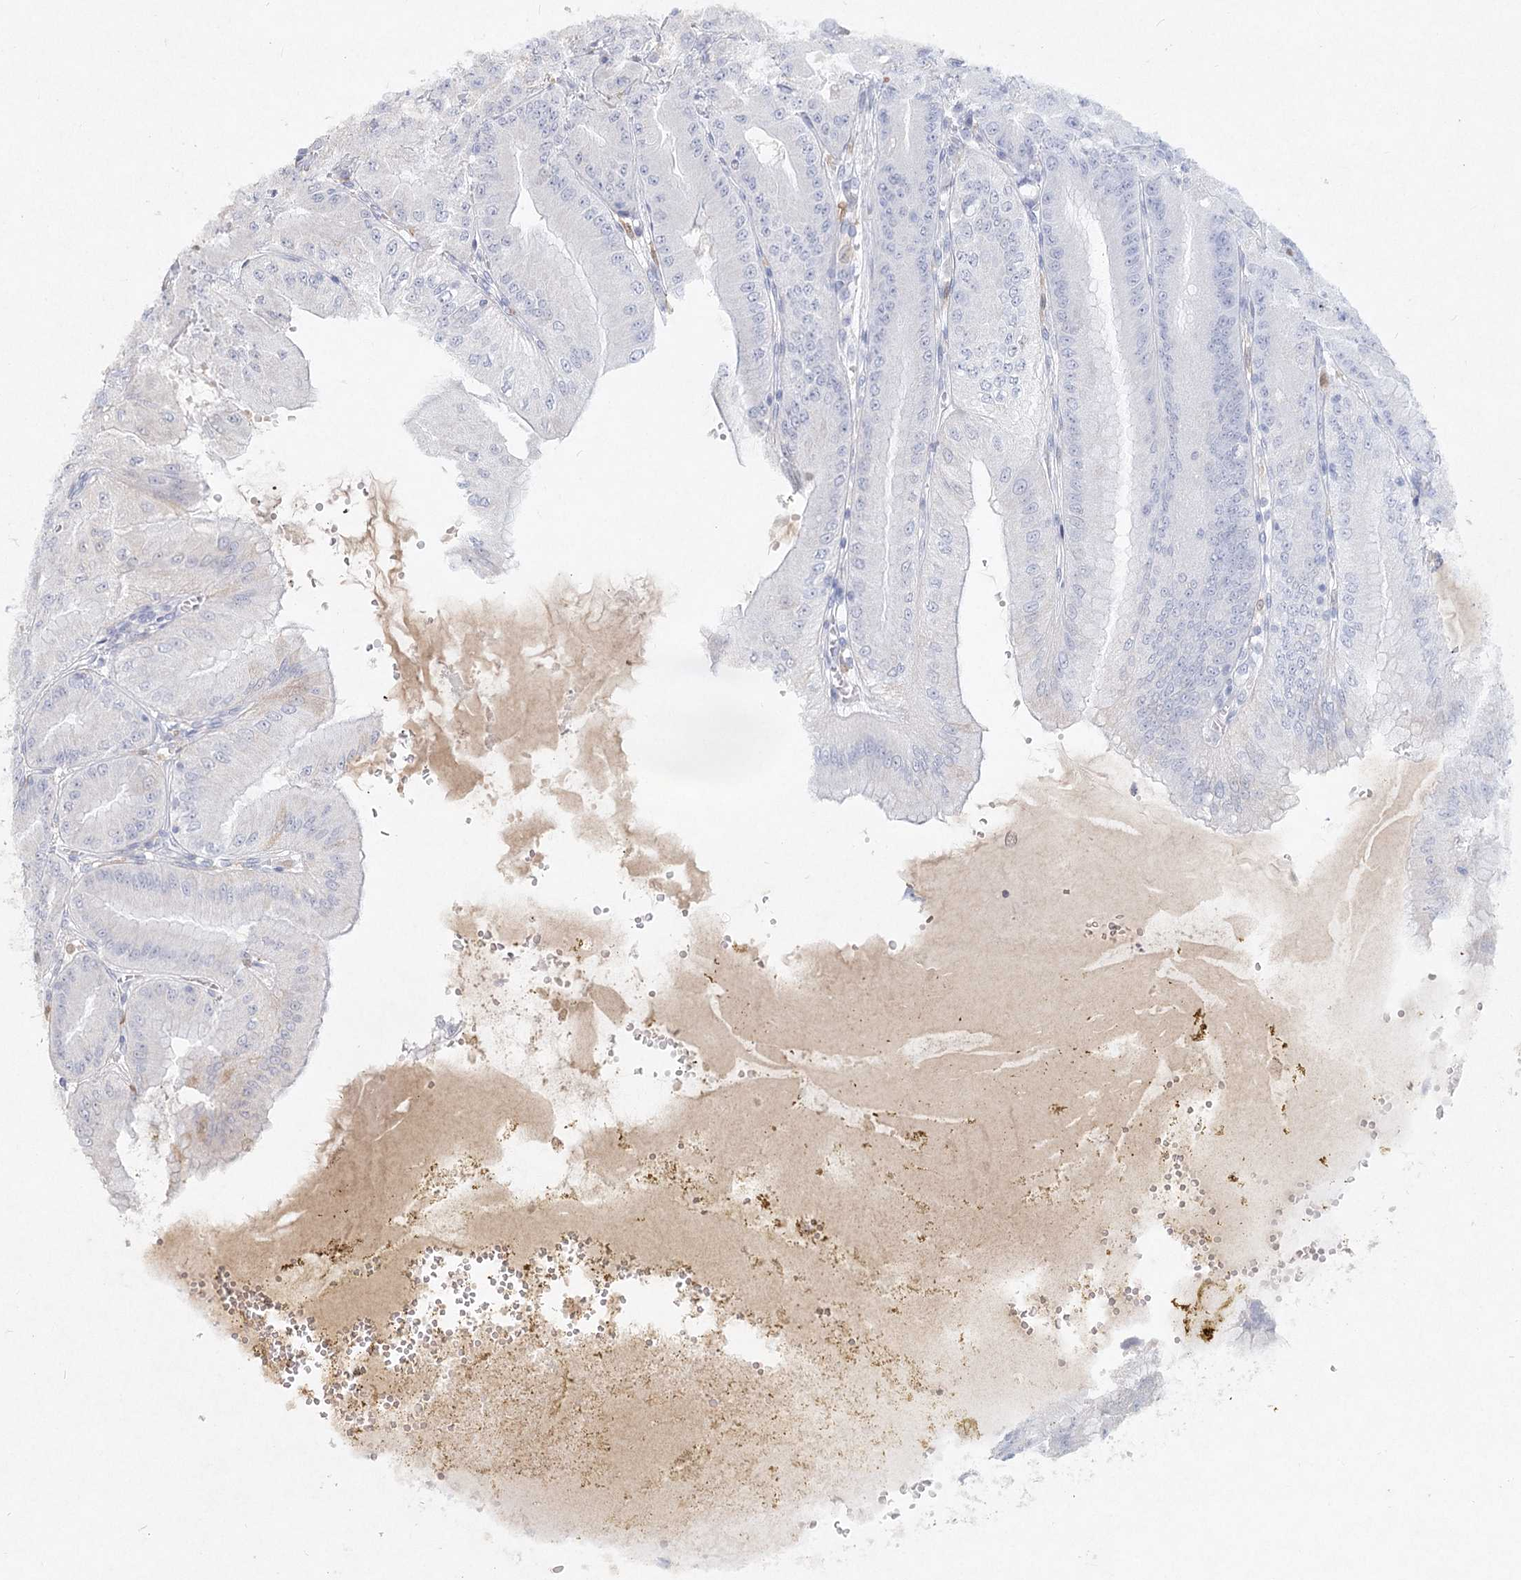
{"staining": {"intensity": "negative", "quantity": "none", "location": "none"}, "tissue": "stomach", "cell_type": "Glandular cells", "image_type": "normal", "snomed": [{"axis": "morphology", "description": "Normal tissue, NOS"}, {"axis": "topography", "description": "Stomach, upper"}, {"axis": "topography", "description": "Stomach, lower"}], "caption": "This is an immunohistochemistry micrograph of unremarkable human stomach. There is no staining in glandular cells.", "gene": "ARSI", "patient": {"sex": "male", "age": 71}}